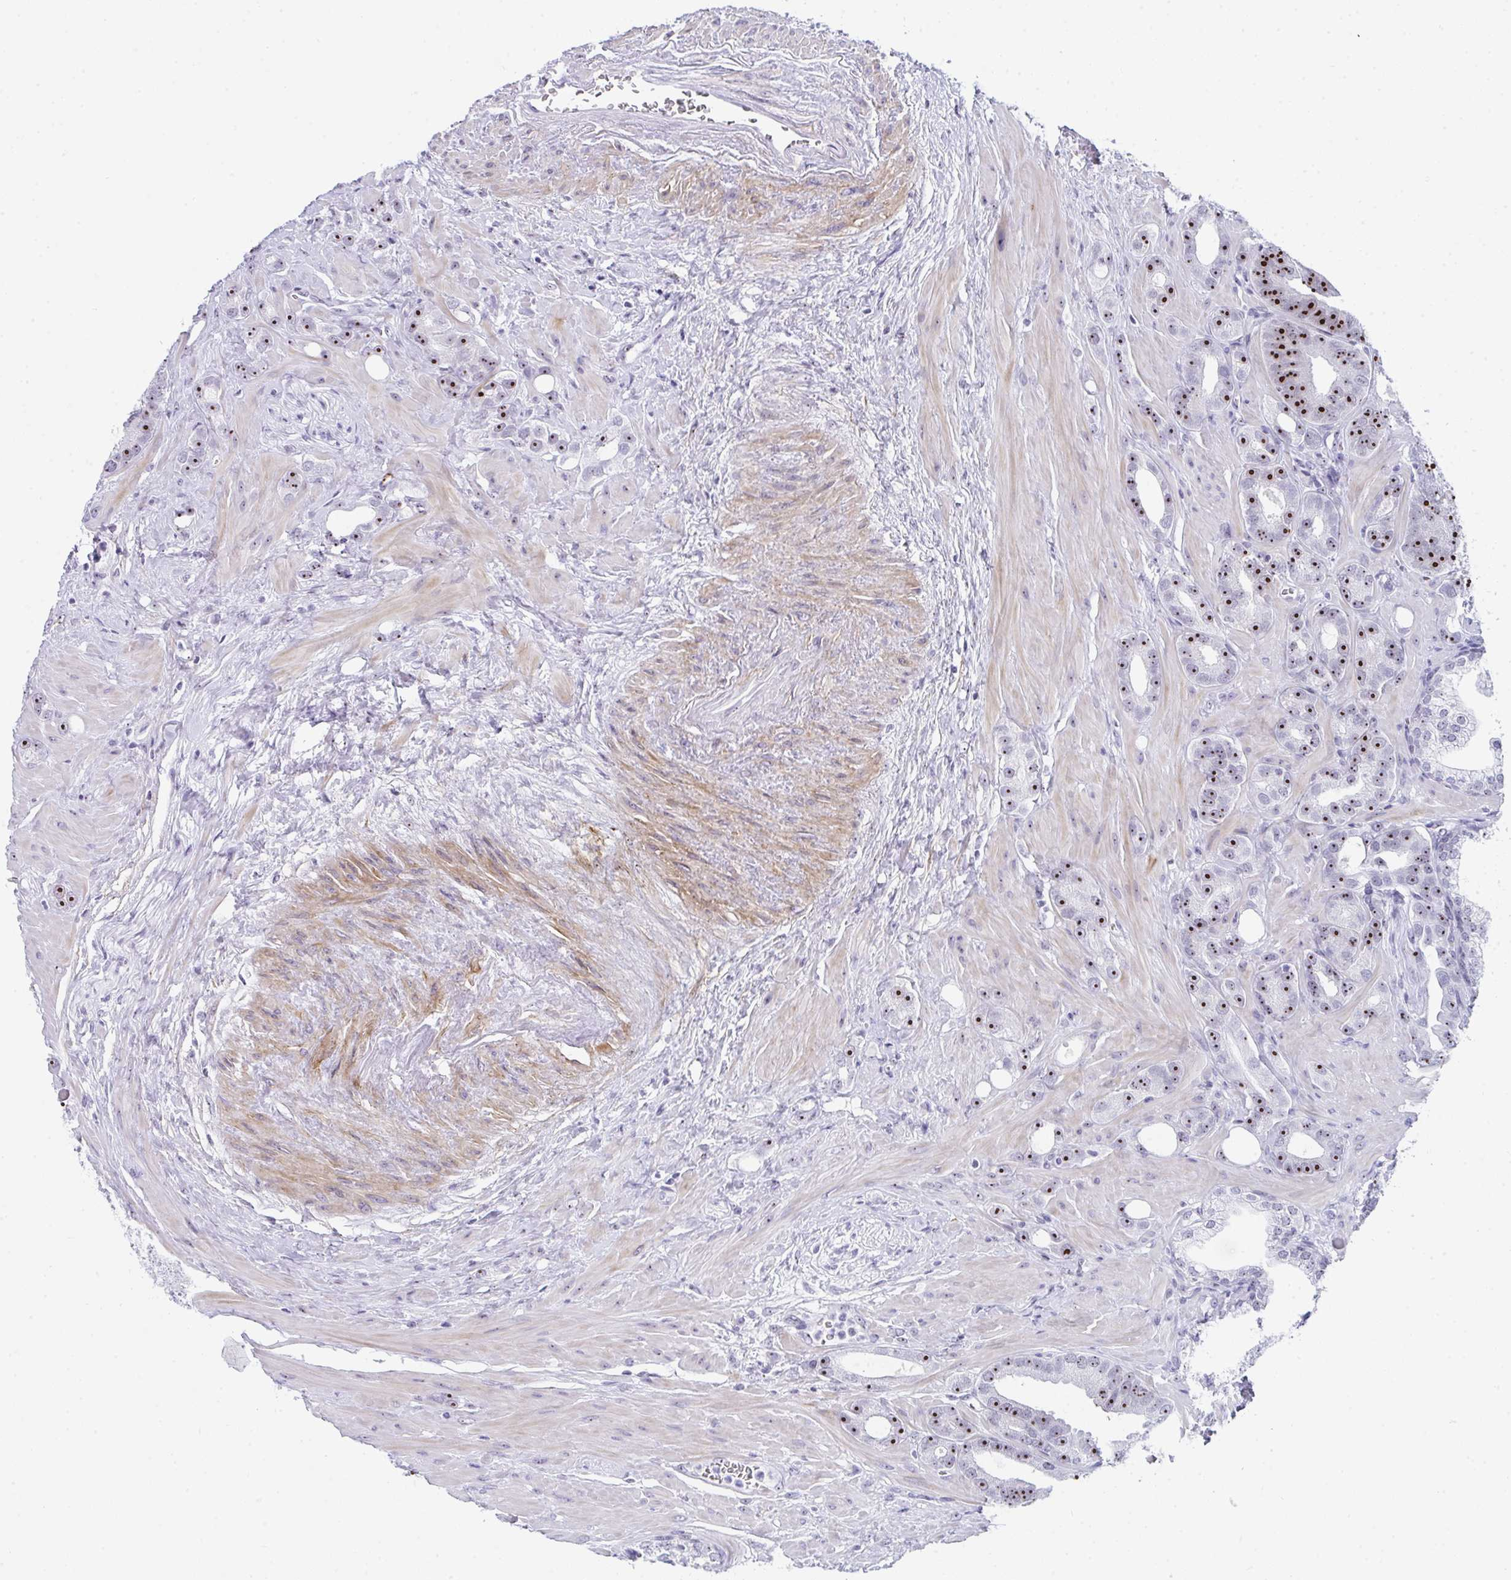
{"staining": {"intensity": "moderate", "quantity": ">75%", "location": "nuclear"}, "tissue": "prostate cancer", "cell_type": "Tumor cells", "image_type": "cancer", "snomed": [{"axis": "morphology", "description": "Adenocarcinoma, High grade"}, {"axis": "topography", "description": "Prostate"}], "caption": "Human high-grade adenocarcinoma (prostate) stained with a protein marker reveals moderate staining in tumor cells.", "gene": "NOP10", "patient": {"sex": "male", "age": 65}}